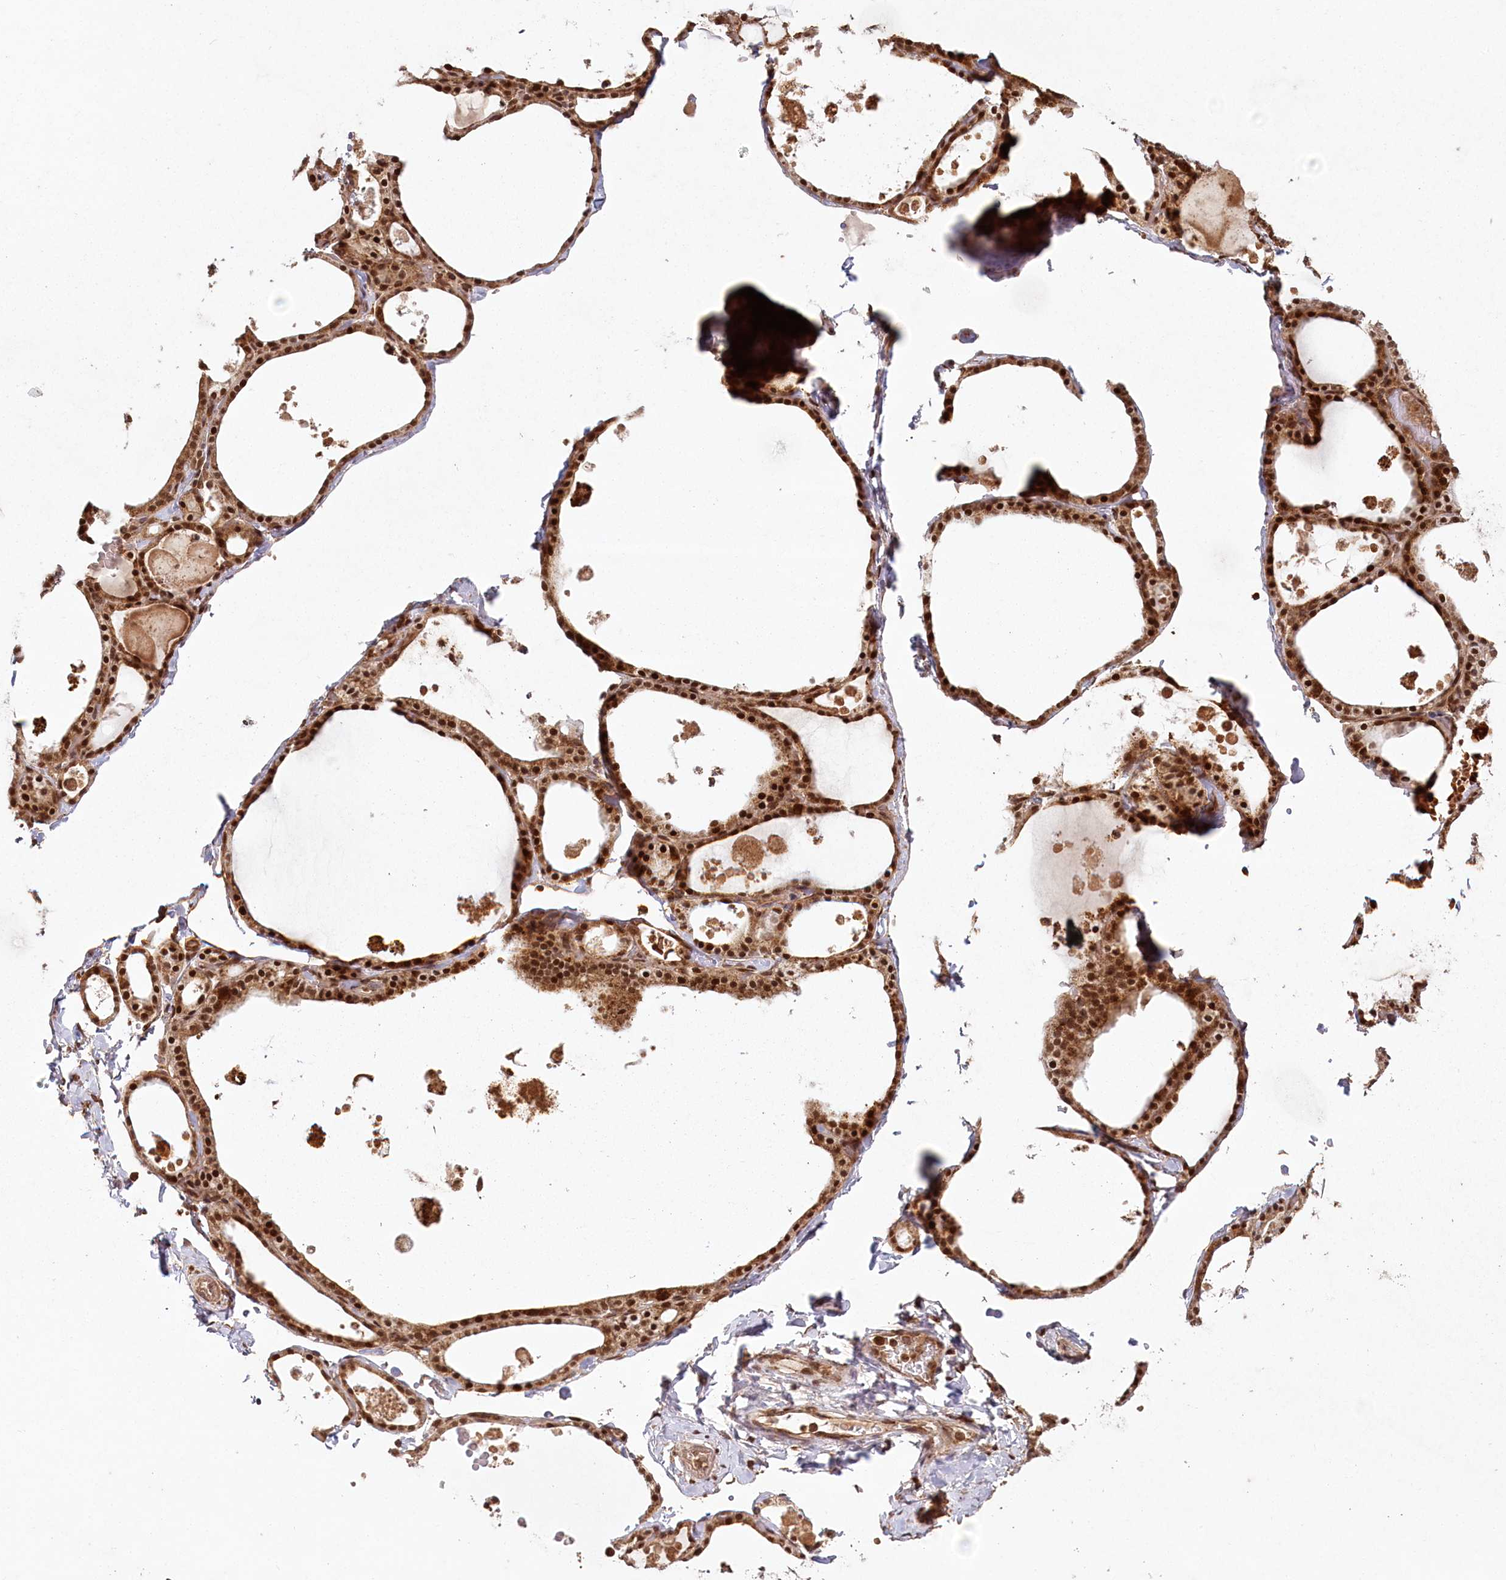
{"staining": {"intensity": "strong", "quantity": ">75%", "location": "cytoplasmic/membranous,nuclear"}, "tissue": "thyroid gland", "cell_type": "Glandular cells", "image_type": "normal", "snomed": [{"axis": "morphology", "description": "Normal tissue, NOS"}, {"axis": "topography", "description": "Thyroid gland"}], "caption": "Thyroid gland was stained to show a protein in brown. There is high levels of strong cytoplasmic/membranous,nuclear staining in approximately >75% of glandular cells. Ihc stains the protein in brown and the nuclei are stained blue.", "gene": "MICU1", "patient": {"sex": "male", "age": 56}}